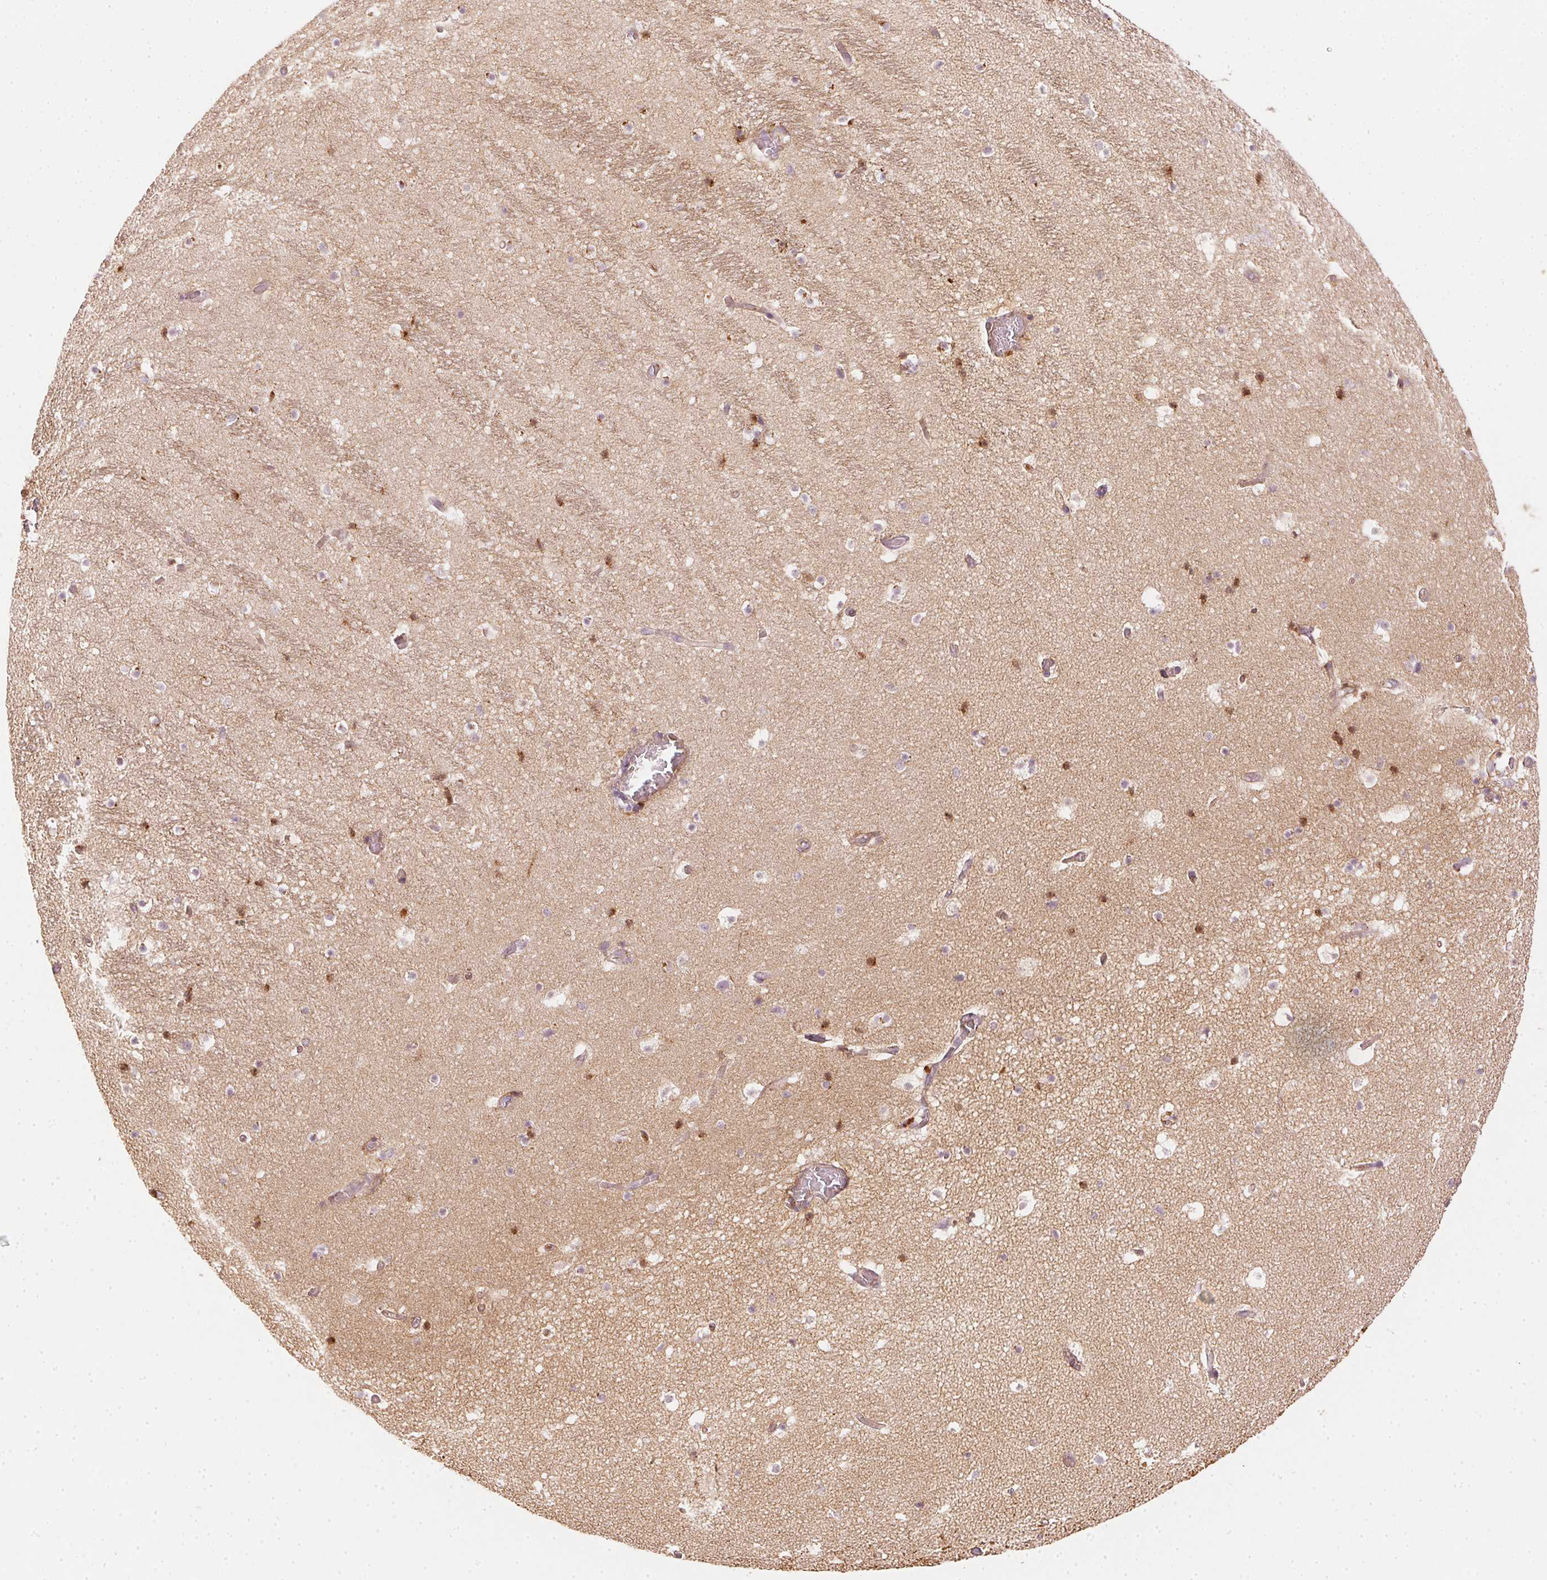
{"staining": {"intensity": "strong", "quantity": "<25%", "location": "cytoplasmic/membranous"}, "tissue": "hippocampus", "cell_type": "Glial cells", "image_type": "normal", "snomed": [{"axis": "morphology", "description": "Normal tissue, NOS"}, {"axis": "topography", "description": "Hippocampus"}], "caption": "Protein analysis of benign hippocampus exhibits strong cytoplasmic/membranous staining in about <25% of glial cells. The protein is stained brown, and the nuclei are stained in blue (DAB (3,3'-diaminobenzidine) IHC with brightfield microscopy, high magnification).", "gene": "APLP1", "patient": {"sex": "male", "age": 26}}